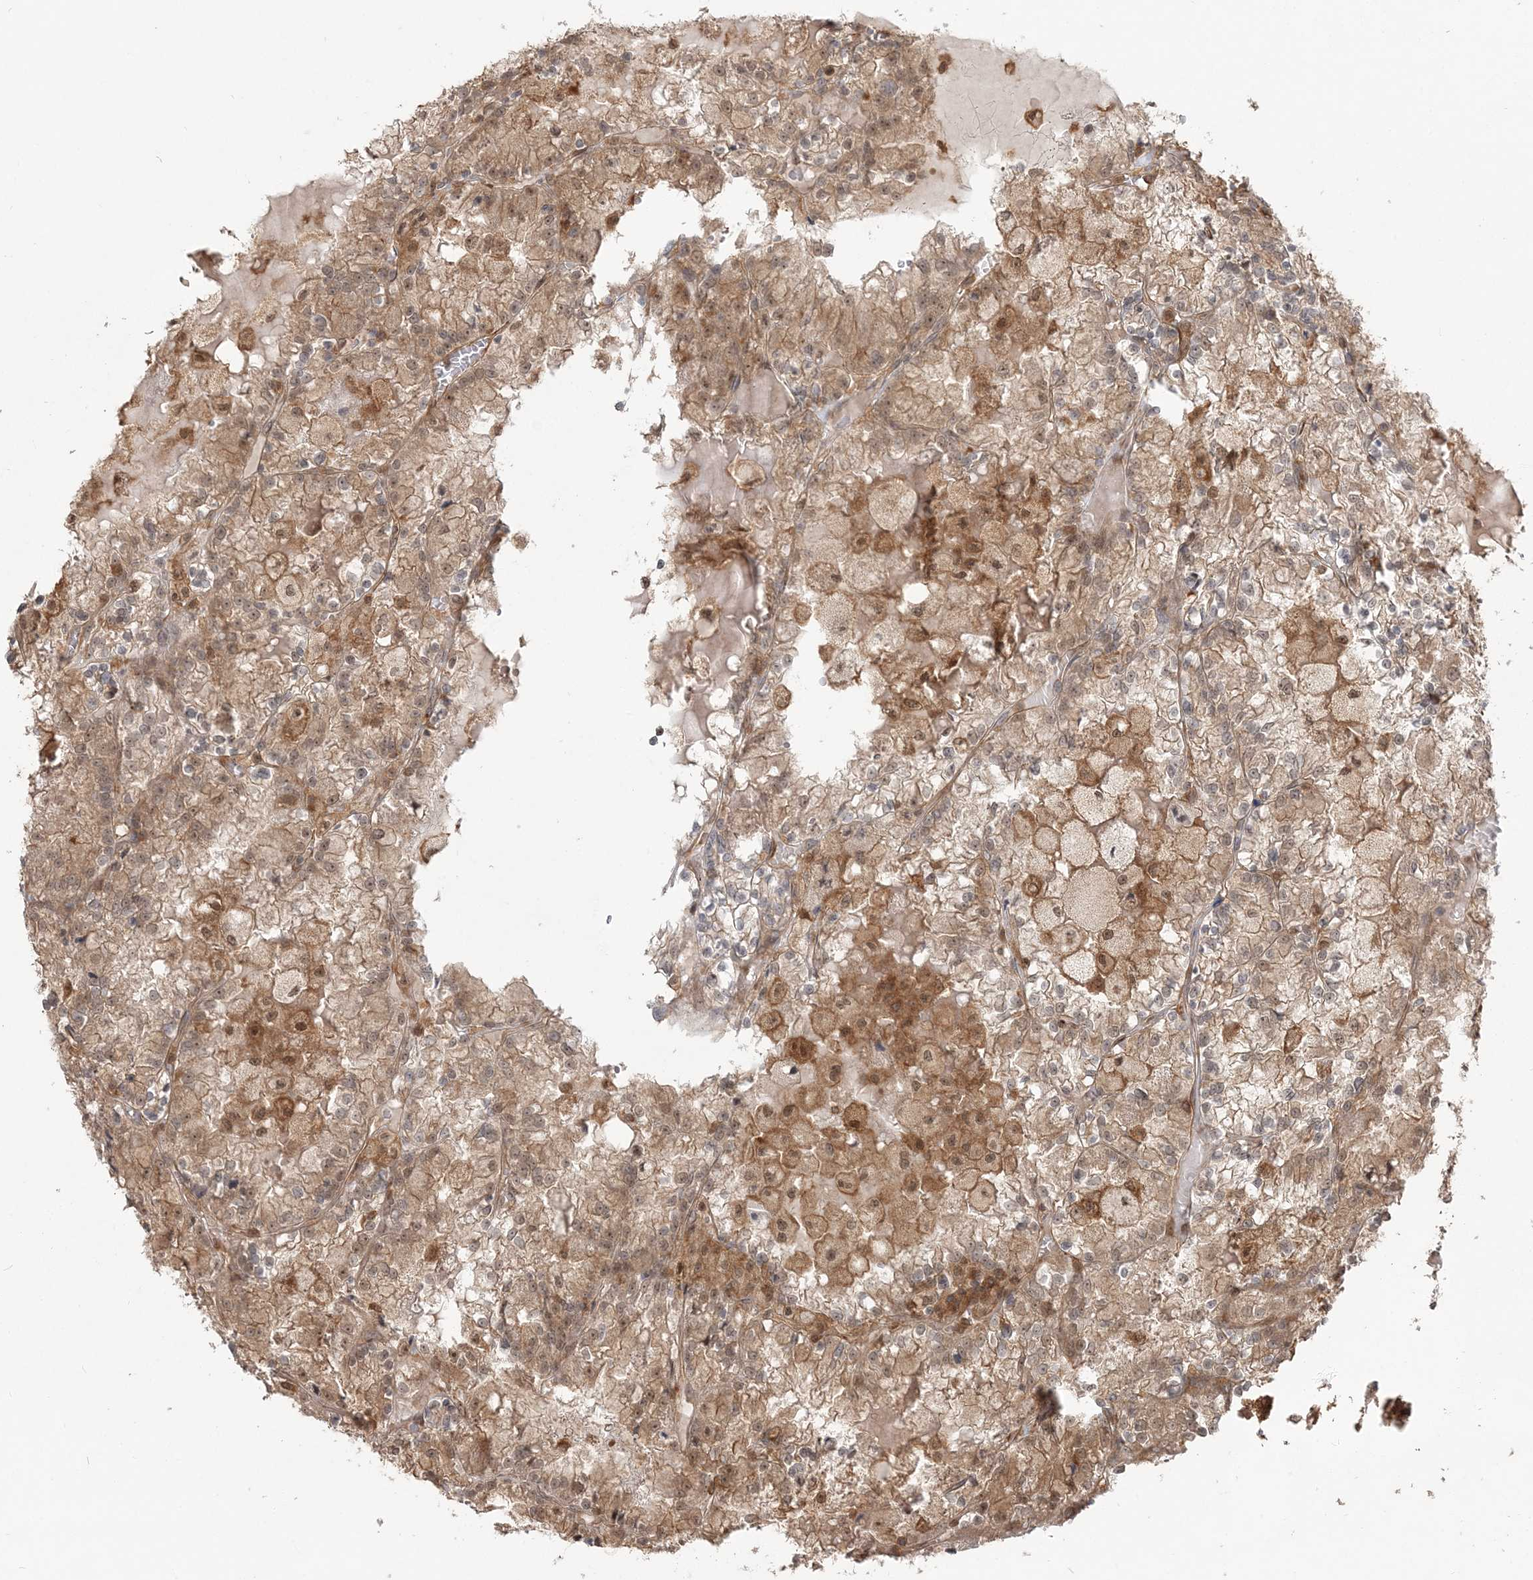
{"staining": {"intensity": "weak", "quantity": ">75%", "location": "cytoplasmic/membranous,nuclear"}, "tissue": "renal cancer", "cell_type": "Tumor cells", "image_type": "cancer", "snomed": [{"axis": "morphology", "description": "Adenocarcinoma, NOS"}, {"axis": "topography", "description": "Kidney"}], "caption": "Tumor cells display low levels of weak cytoplasmic/membranous and nuclear staining in about >75% of cells in human renal adenocarcinoma.", "gene": "CAB39", "patient": {"sex": "female", "age": 56}}